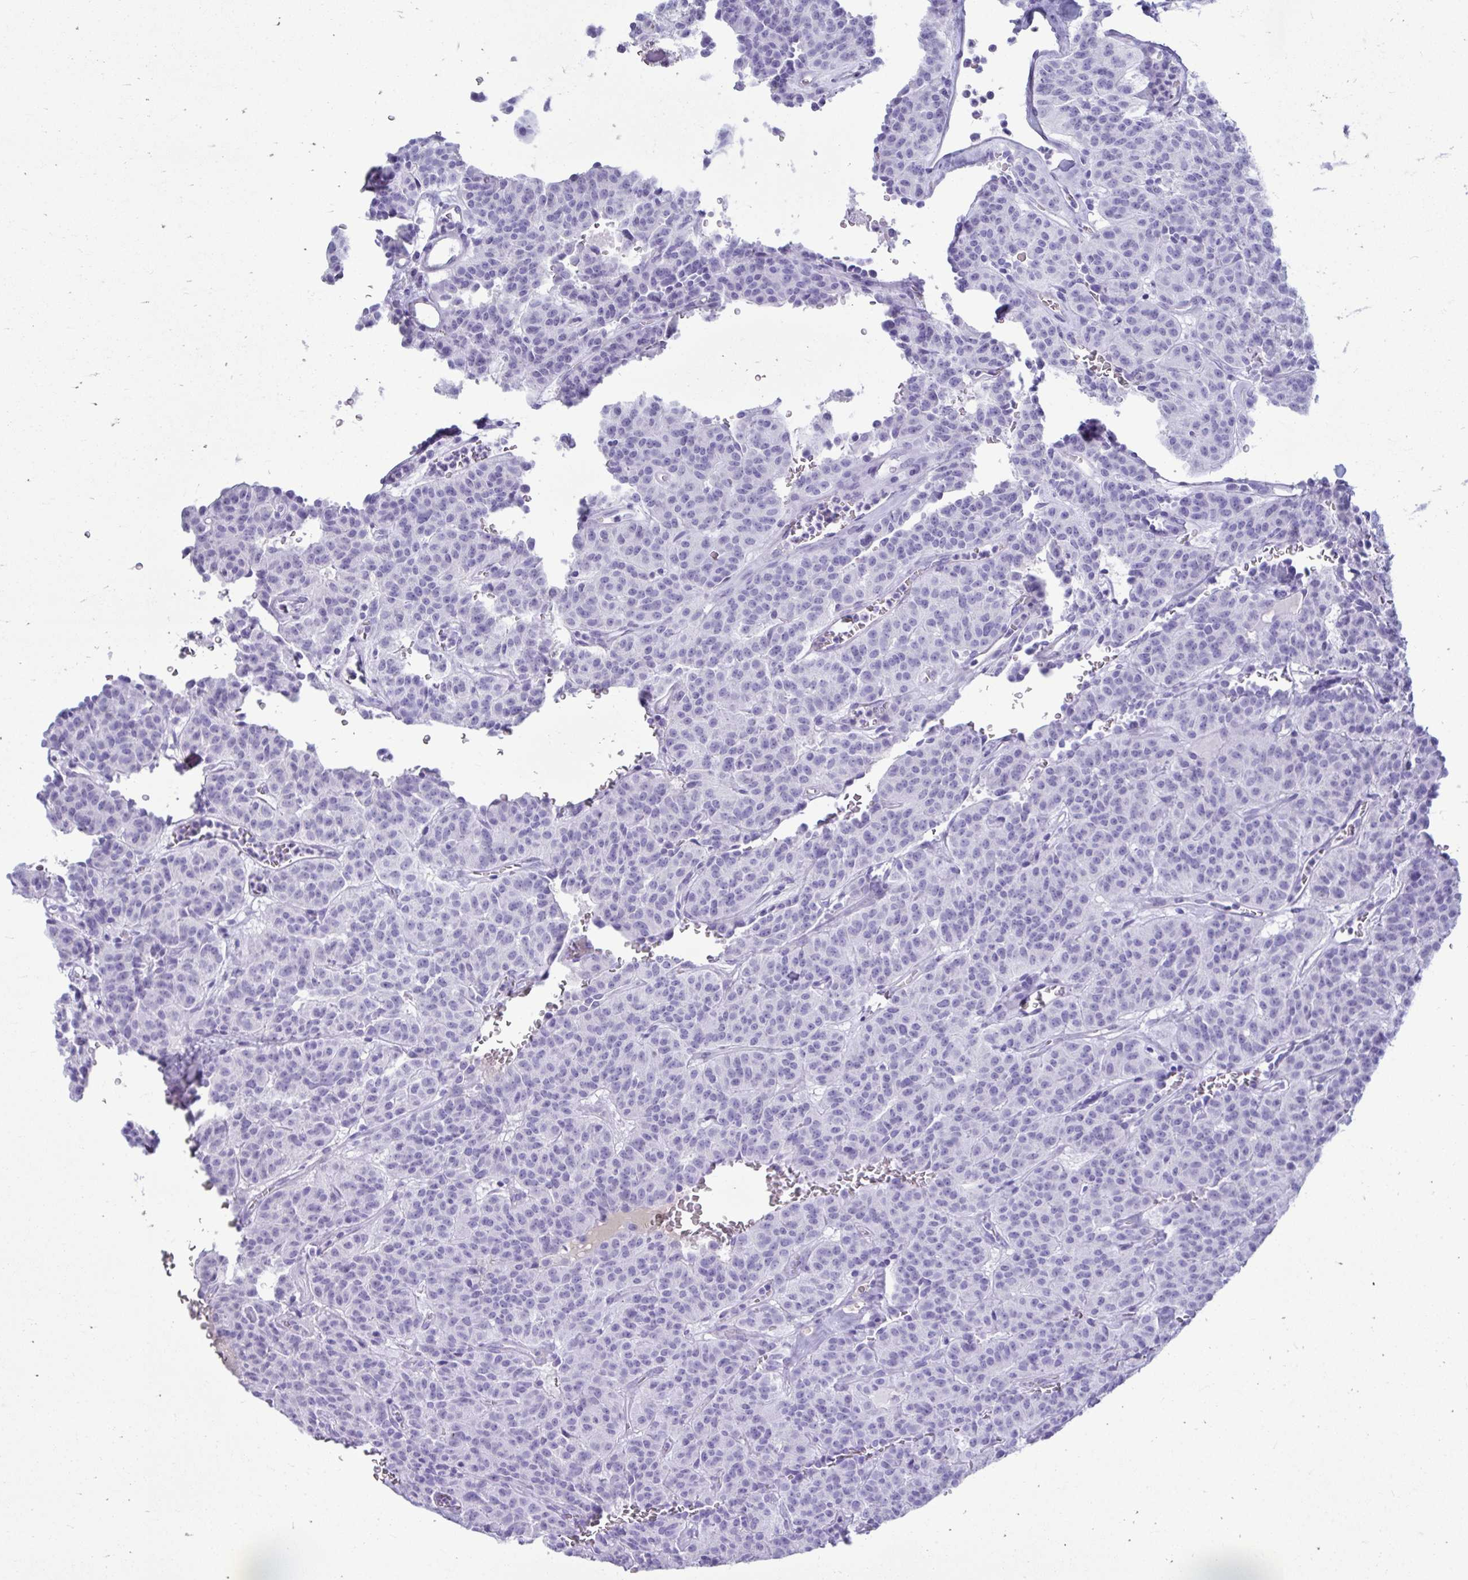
{"staining": {"intensity": "negative", "quantity": "none", "location": "none"}, "tissue": "carcinoid", "cell_type": "Tumor cells", "image_type": "cancer", "snomed": [{"axis": "morphology", "description": "Carcinoid, malignant, NOS"}, {"axis": "topography", "description": "Lung"}], "caption": "High magnification brightfield microscopy of carcinoid (malignant) stained with DAB (brown) and counterstained with hematoxylin (blue): tumor cells show no significant positivity.", "gene": "SMIM9", "patient": {"sex": "female", "age": 61}}